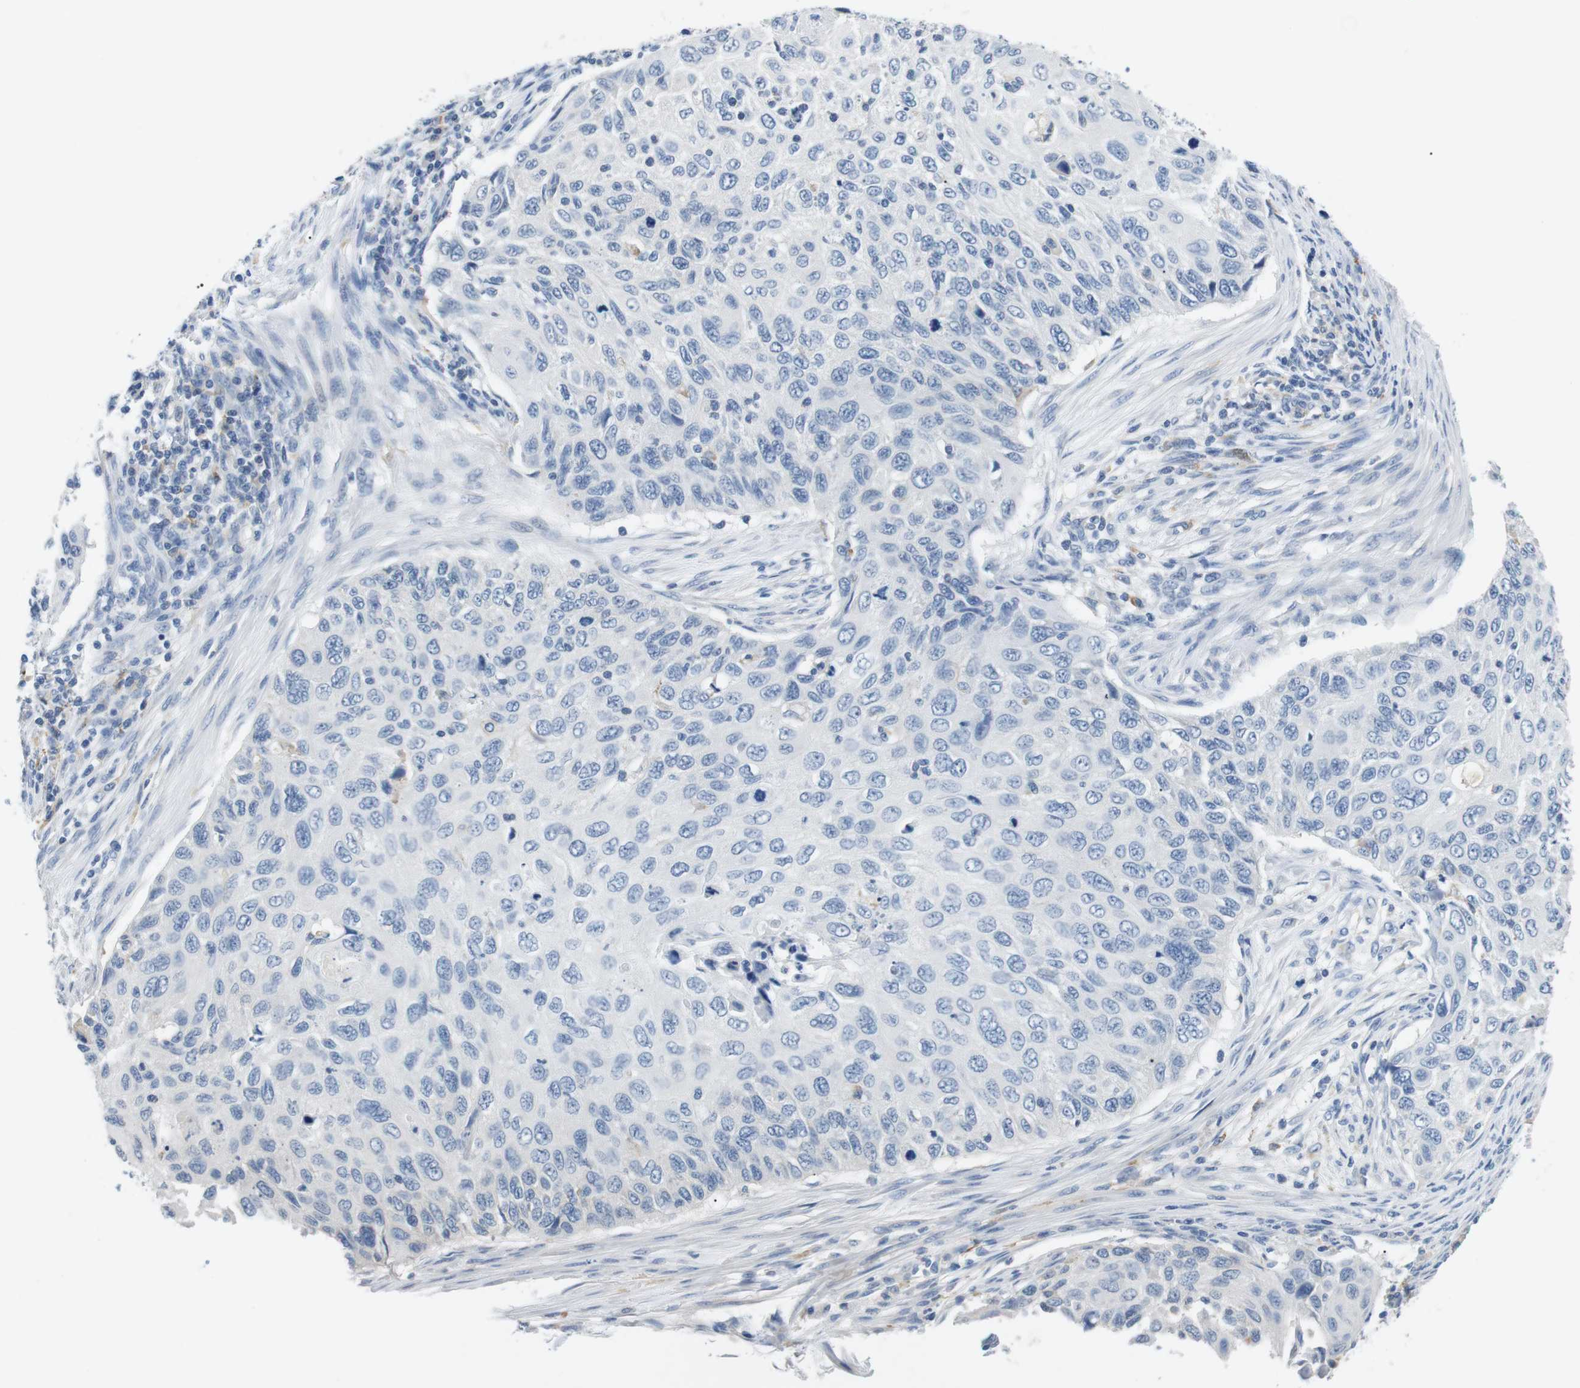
{"staining": {"intensity": "negative", "quantity": "none", "location": "none"}, "tissue": "cervical cancer", "cell_type": "Tumor cells", "image_type": "cancer", "snomed": [{"axis": "morphology", "description": "Squamous cell carcinoma, NOS"}, {"axis": "topography", "description": "Cervix"}], "caption": "The histopathology image exhibits no staining of tumor cells in cervical cancer. Brightfield microscopy of immunohistochemistry stained with DAB (3,3'-diaminobenzidine) (brown) and hematoxylin (blue), captured at high magnification.", "gene": "FCGRT", "patient": {"sex": "female", "age": 70}}